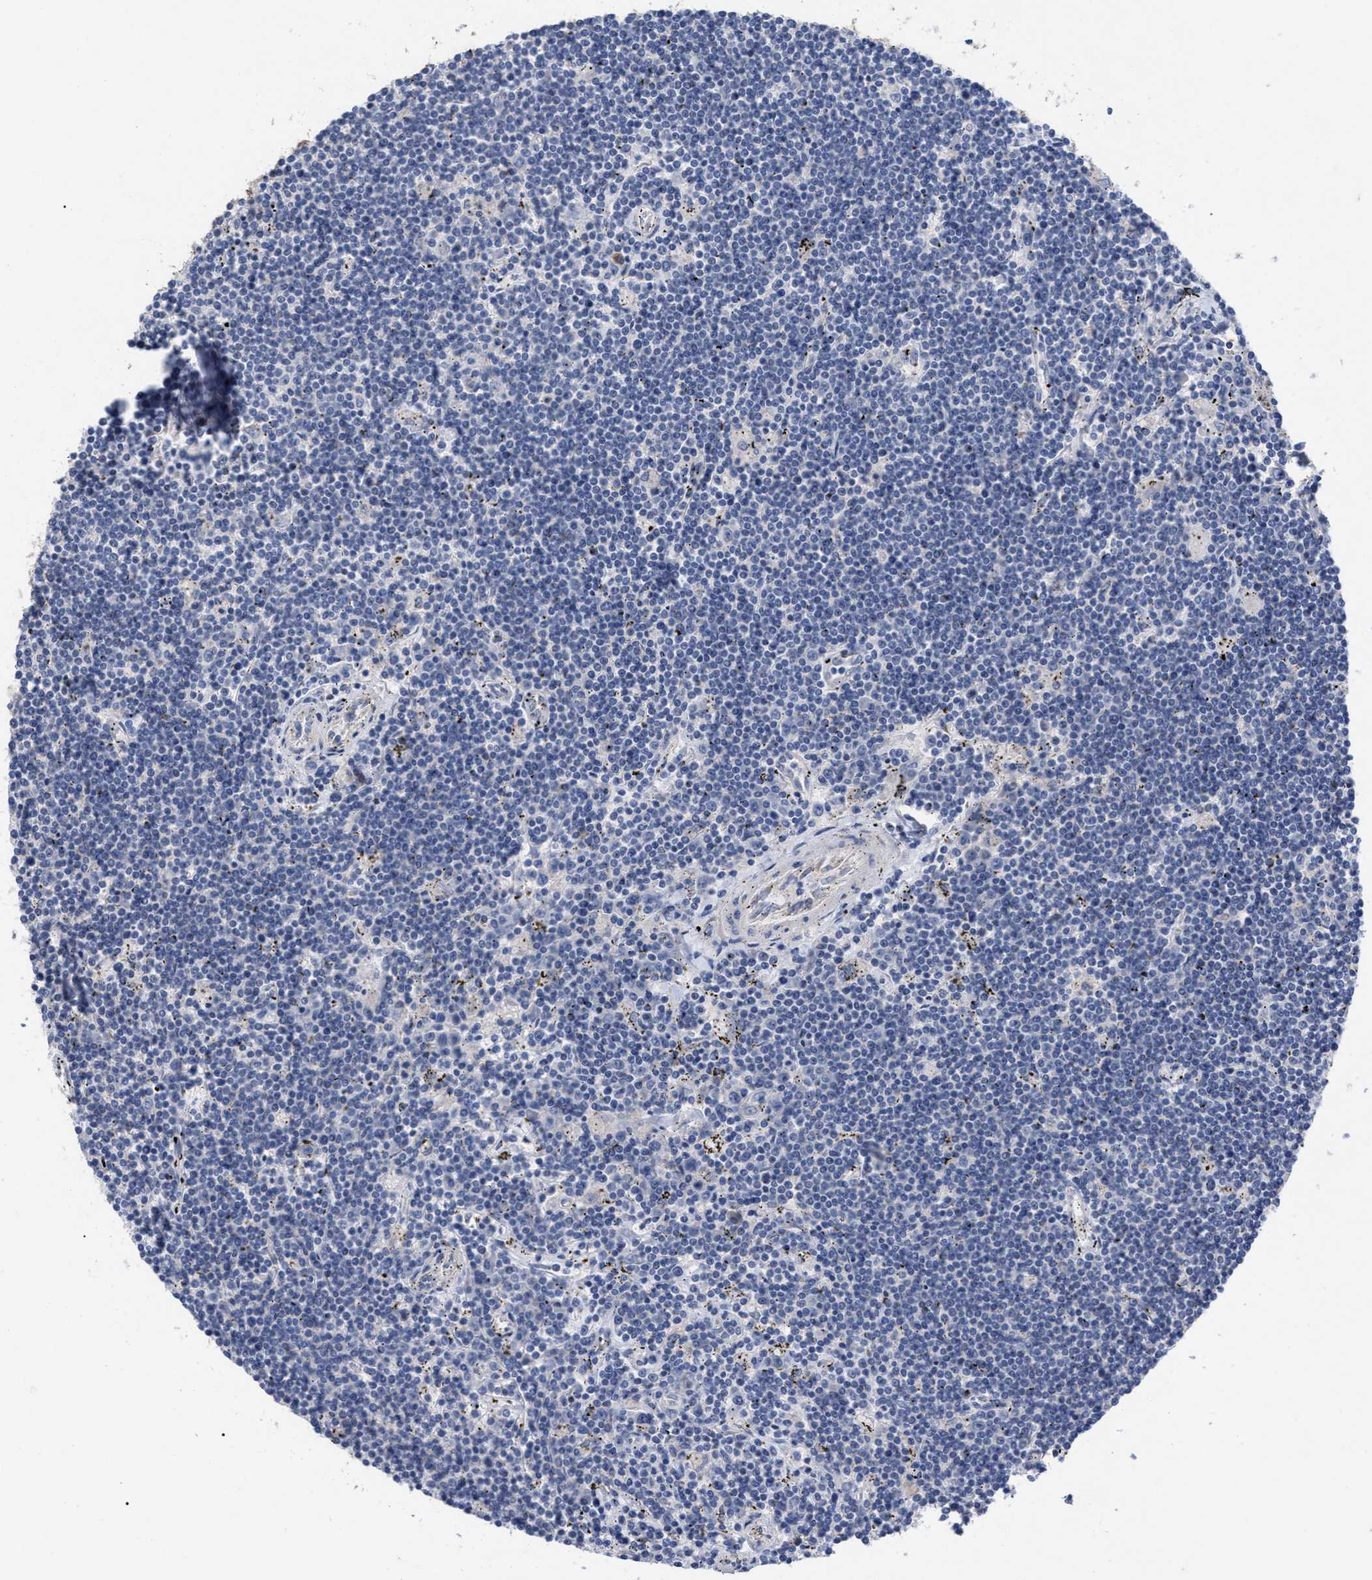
{"staining": {"intensity": "negative", "quantity": "none", "location": "none"}, "tissue": "lymphoma", "cell_type": "Tumor cells", "image_type": "cancer", "snomed": [{"axis": "morphology", "description": "Malignant lymphoma, non-Hodgkin's type, Low grade"}, {"axis": "topography", "description": "Spleen"}], "caption": "Low-grade malignant lymphoma, non-Hodgkin's type was stained to show a protein in brown. There is no significant expression in tumor cells.", "gene": "VIP", "patient": {"sex": "male", "age": 76}}